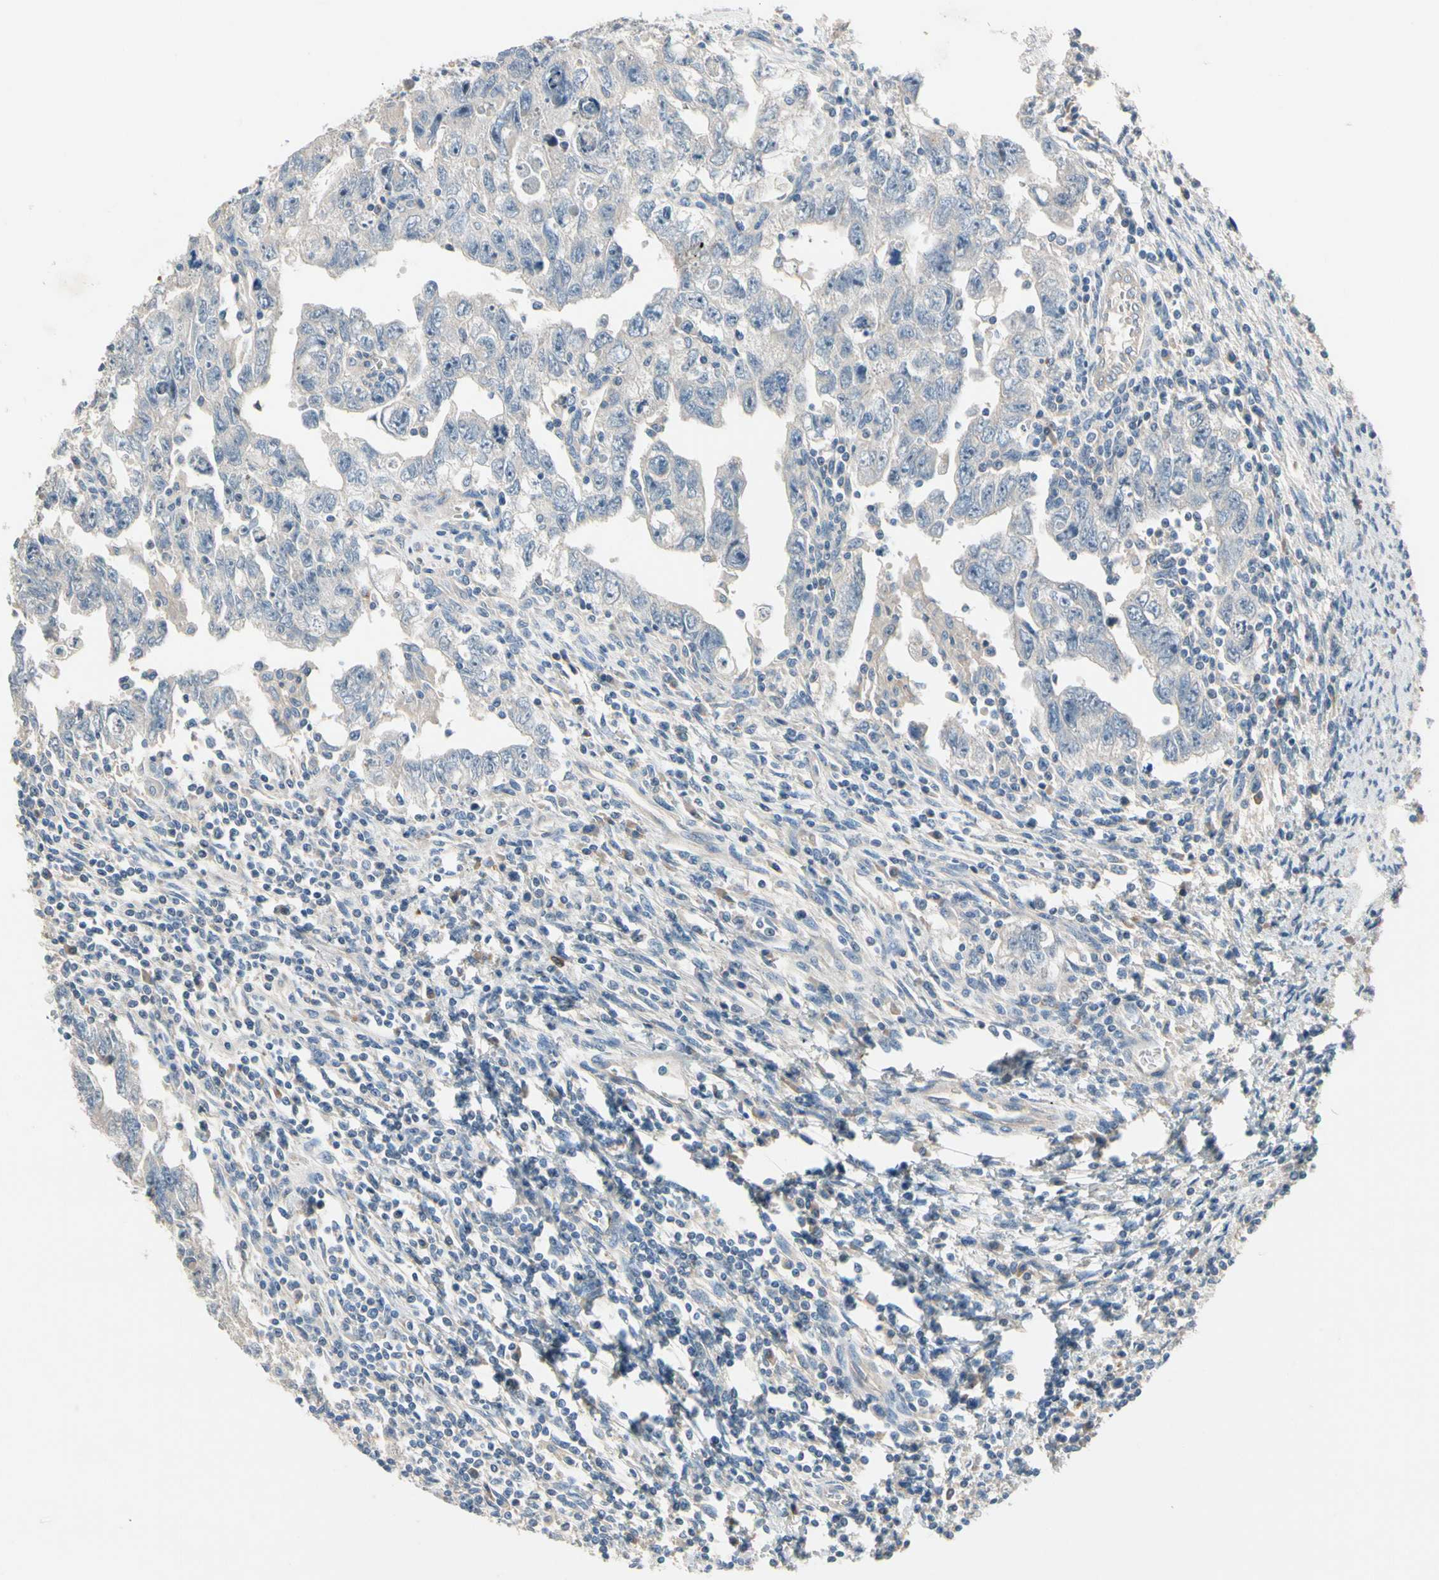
{"staining": {"intensity": "negative", "quantity": "none", "location": "none"}, "tissue": "testis cancer", "cell_type": "Tumor cells", "image_type": "cancer", "snomed": [{"axis": "morphology", "description": "Carcinoma, Embryonal, NOS"}, {"axis": "topography", "description": "Testis"}], "caption": "The immunohistochemistry (IHC) histopathology image has no significant expression in tumor cells of testis cancer (embryonal carcinoma) tissue. (Stains: DAB (3,3'-diaminobenzidine) immunohistochemistry with hematoxylin counter stain, Microscopy: brightfield microscopy at high magnification).", "gene": "SIGLEC5", "patient": {"sex": "male", "age": 28}}